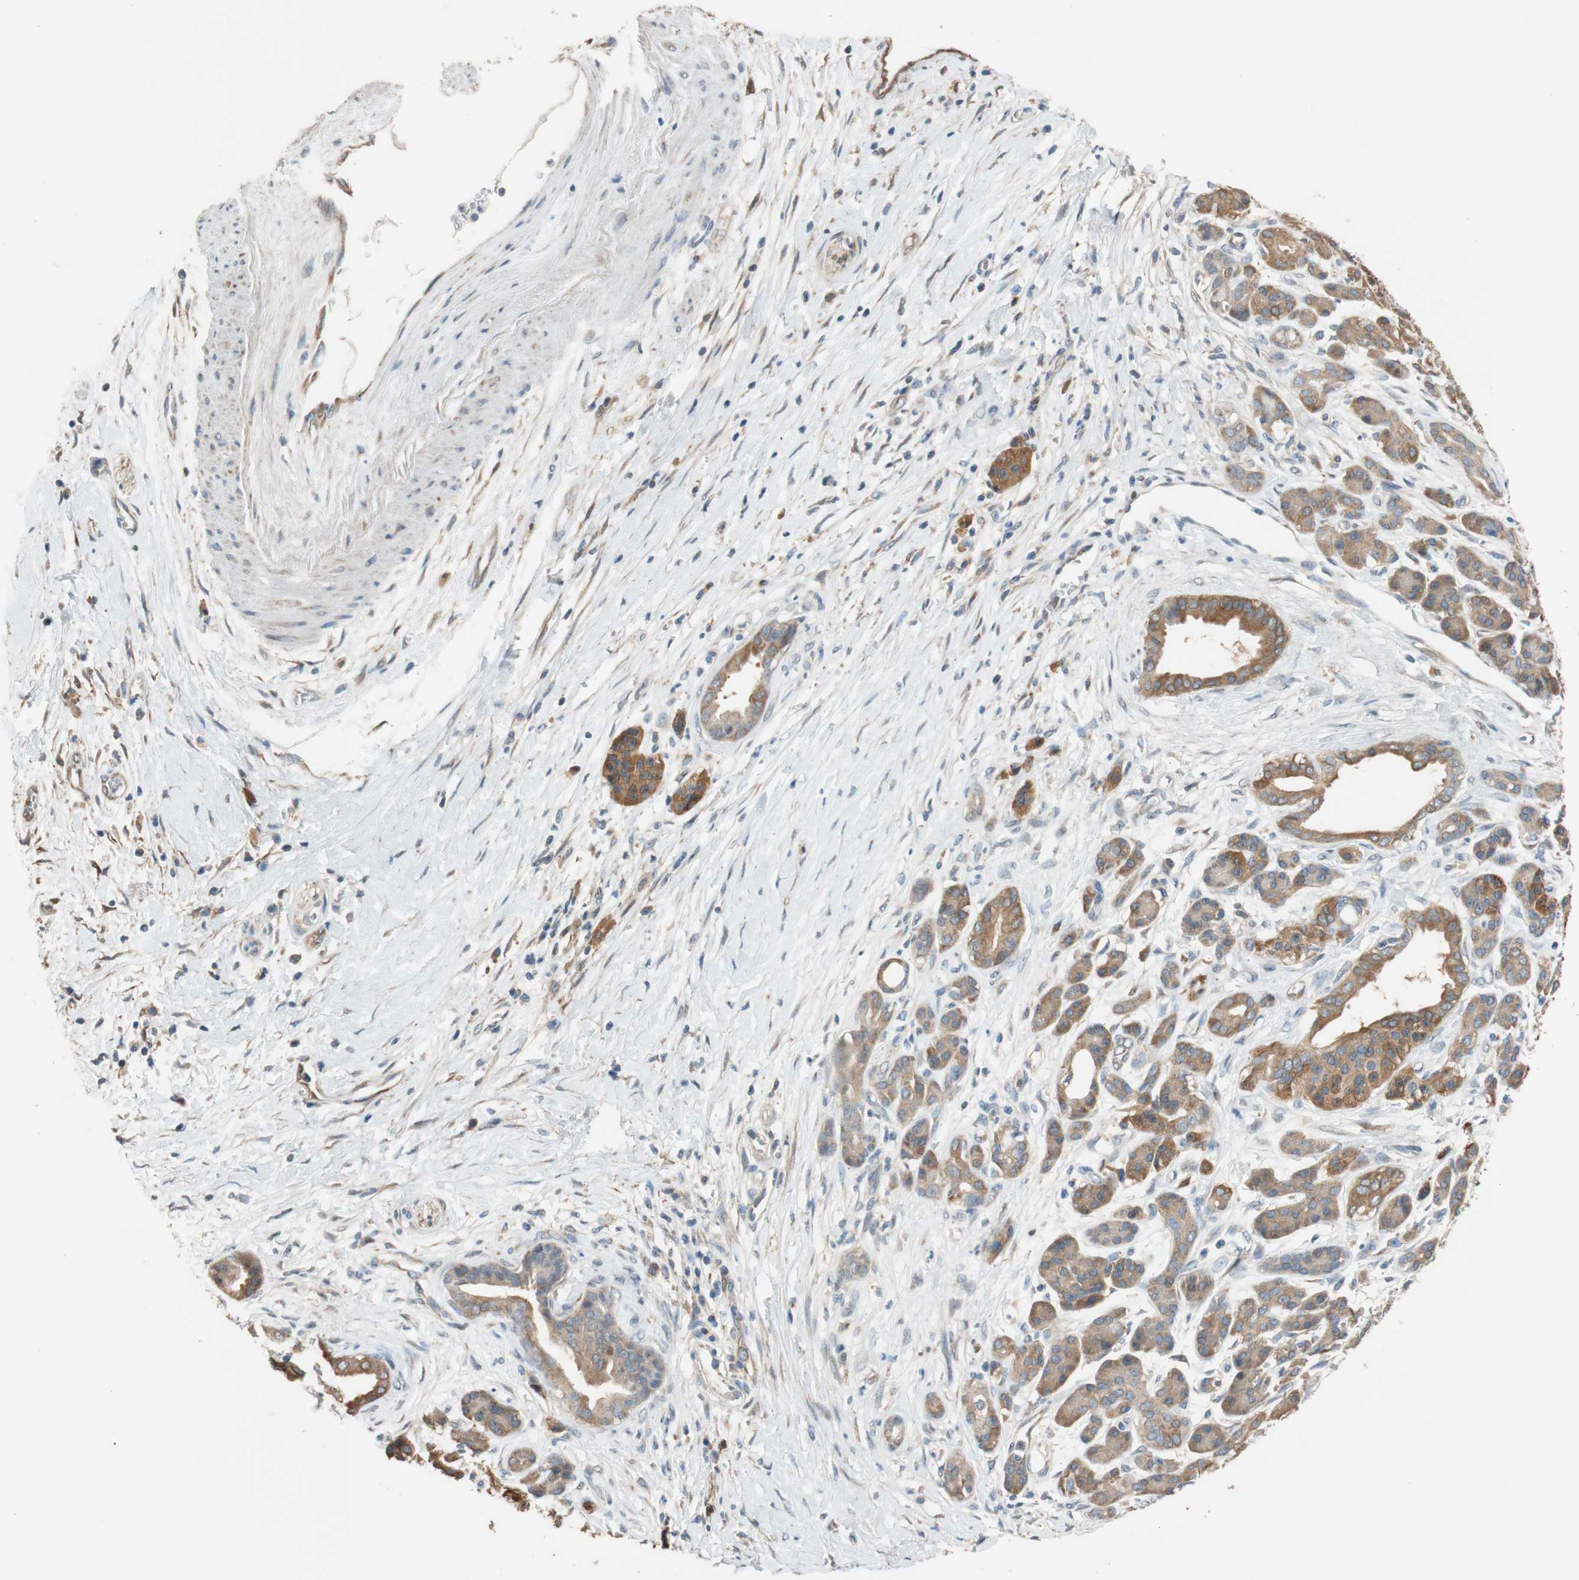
{"staining": {"intensity": "moderate", "quantity": "25%-75%", "location": "cytoplasmic/membranous"}, "tissue": "pancreatic cancer", "cell_type": "Tumor cells", "image_type": "cancer", "snomed": [{"axis": "morphology", "description": "Adenocarcinoma, NOS"}, {"axis": "topography", "description": "Pancreas"}], "caption": "Tumor cells demonstrate medium levels of moderate cytoplasmic/membranous positivity in about 25%-75% of cells in pancreatic adenocarcinoma.", "gene": "ALDH1A2", "patient": {"sex": "male", "age": 59}}